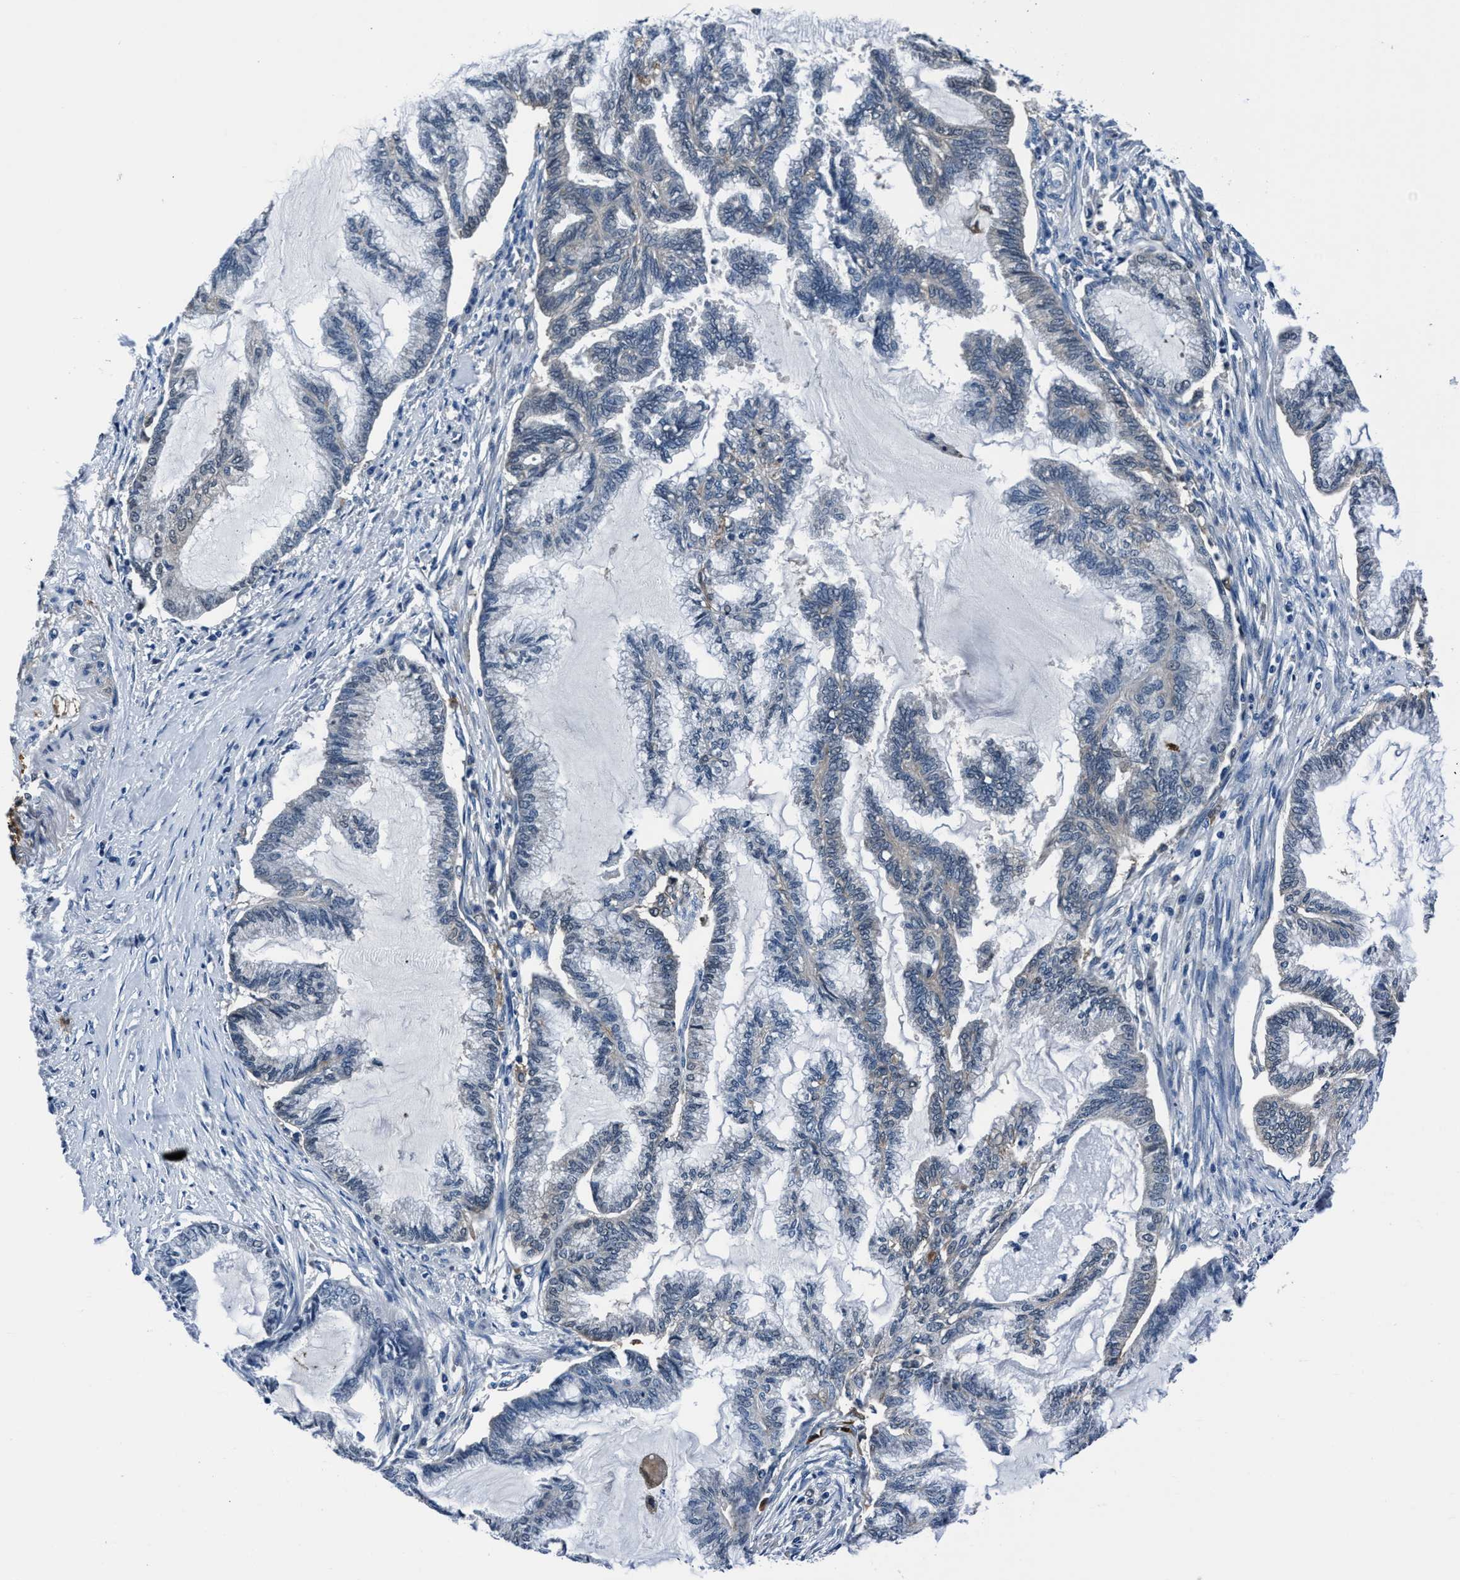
{"staining": {"intensity": "weak", "quantity": "<25%", "location": "cytoplasmic/membranous"}, "tissue": "endometrial cancer", "cell_type": "Tumor cells", "image_type": "cancer", "snomed": [{"axis": "morphology", "description": "Adenocarcinoma, NOS"}, {"axis": "topography", "description": "Endometrium"}], "caption": "Photomicrograph shows no significant protein positivity in tumor cells of endometrial adenocarcinoma.", "gene": "TMEM94", "patient": {"sex": "female", "age": 86}}